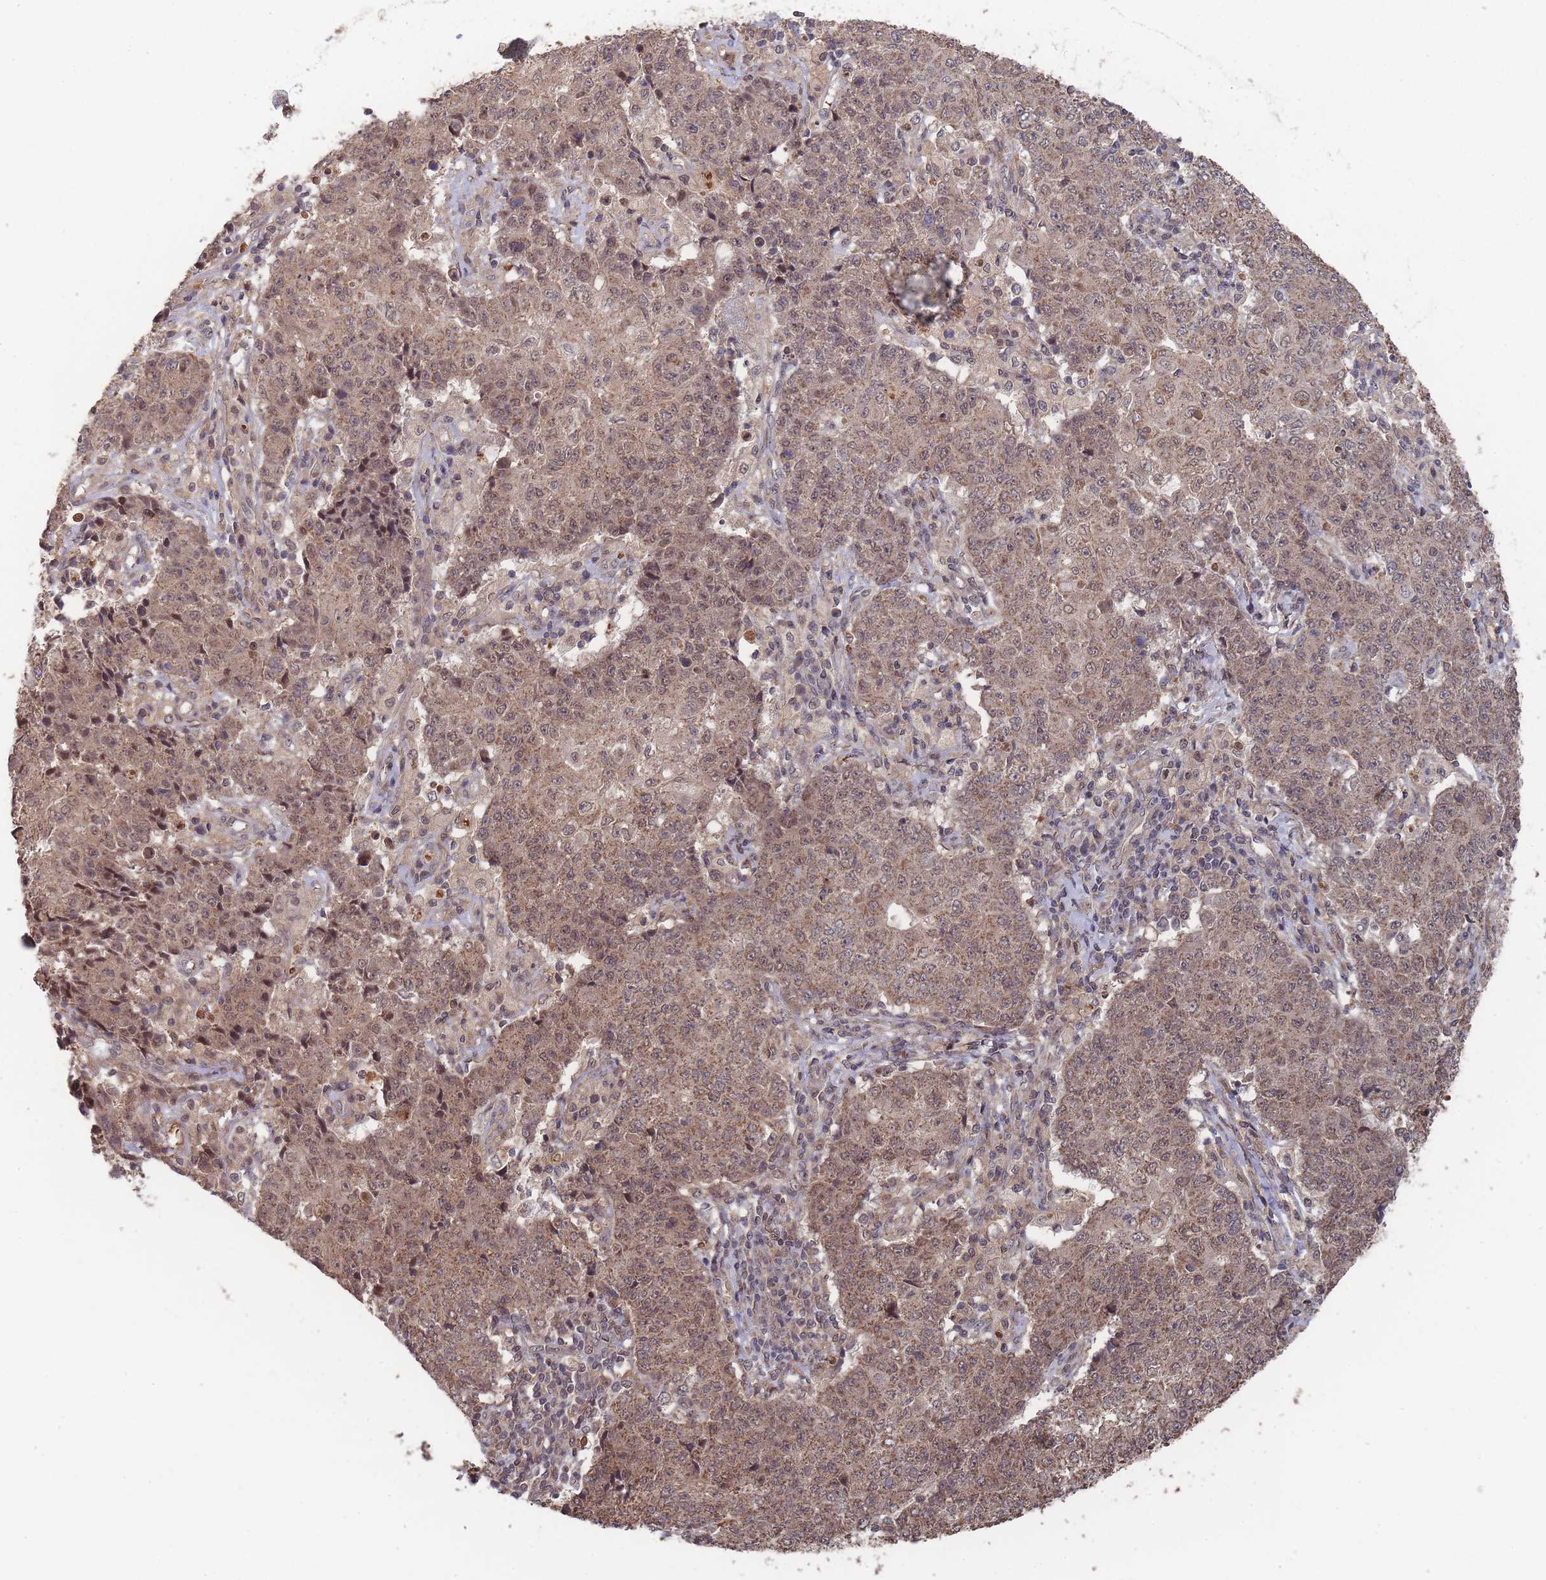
{"staining": {"intensity": "moderate", "quantity": ">75%", "location": "cytoplasmic/membranous,nuclear"}, "tissue": "ovarian cancer", "cell_type": "Tumor cells", "image_type": "cancer", "snomed": [{"axis": "morphology", "description": "Carcinoma, endometroid"}, {"axis": "topography", "description": "Ovary"}], "caption": "Immunohistochemical staining of ovarian endometroid carcinoma shows medium levels of moderate cytoplasmic/membranous and nuclear protein expression in about >75% of tumor cells. Immunohistochemistry (ihc) stains the protein in brown and the nuclei are stained blue.", "gene": "SF3B1", "patient": {"sex": "female", "age": 42}}